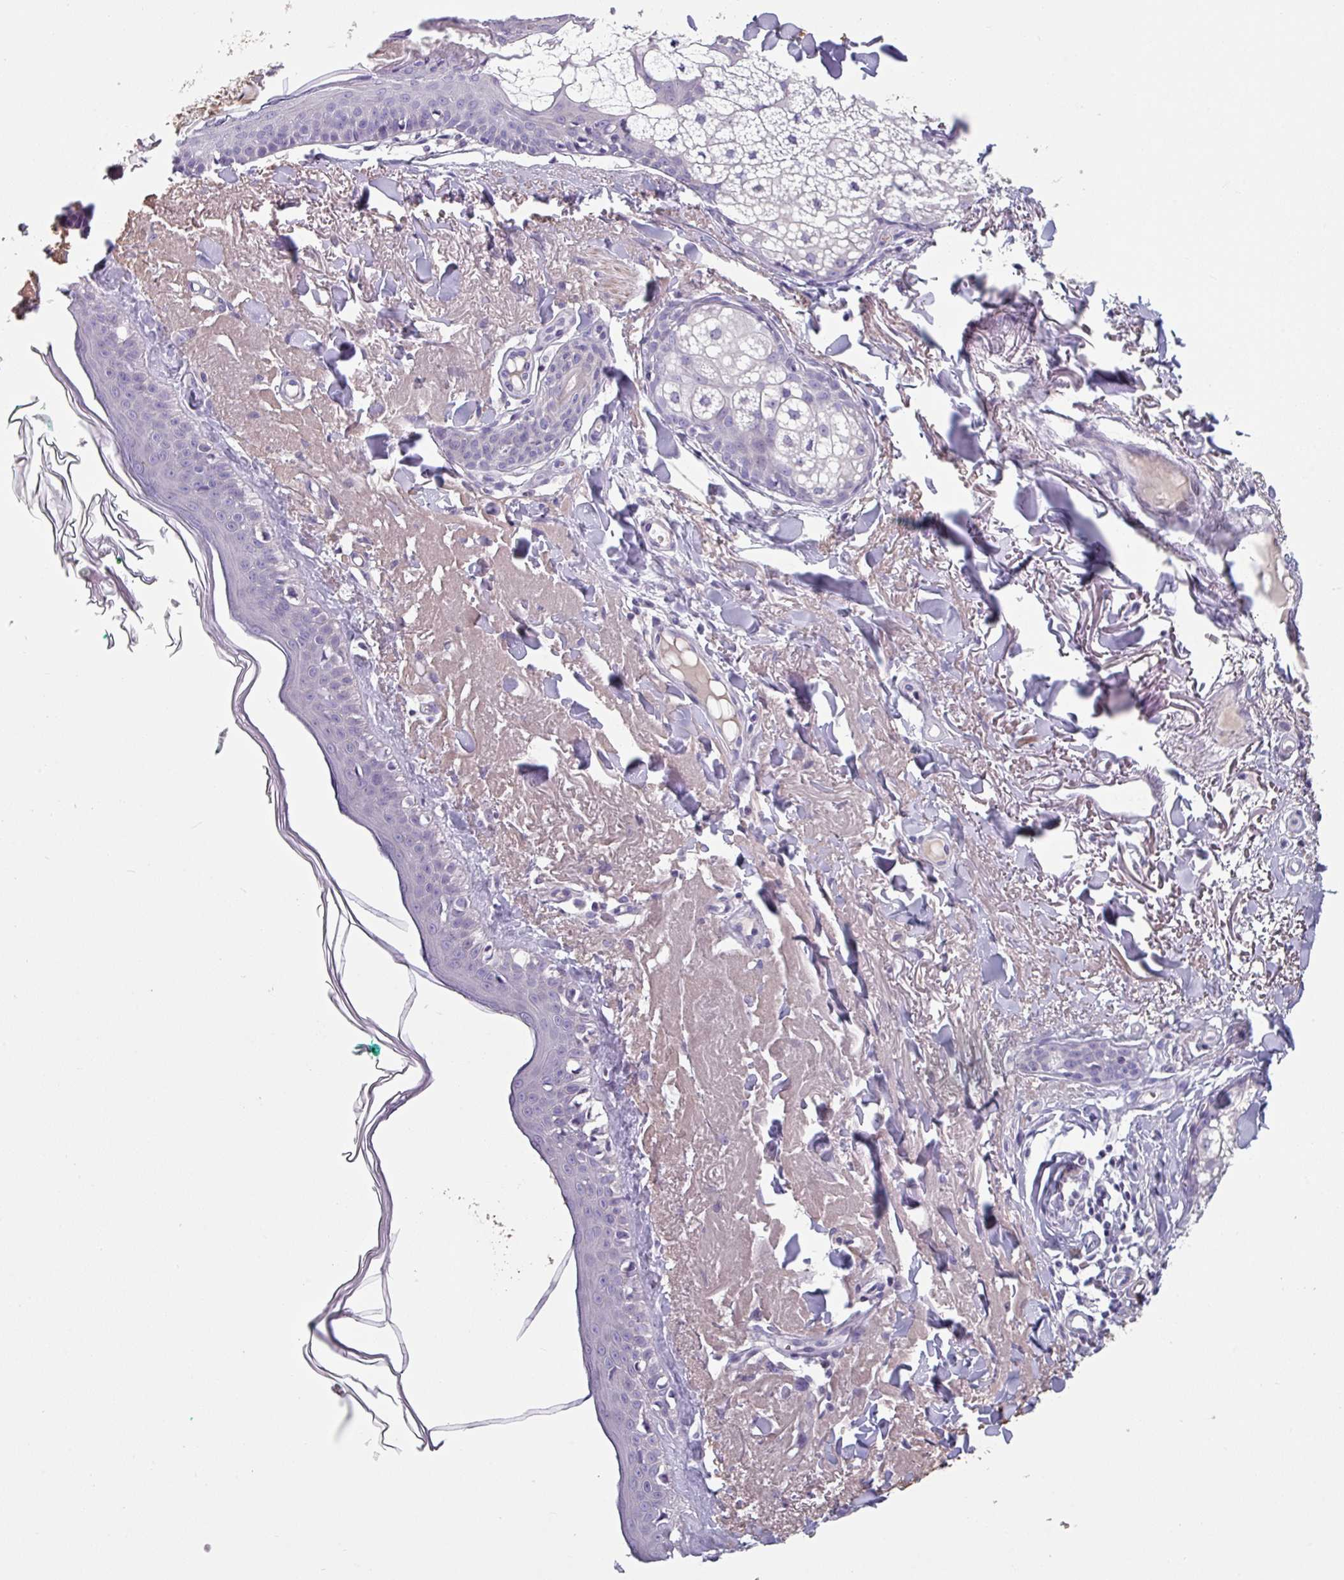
{"staining": {"intensity": "negative", "quantity": "none", "location": "none"}, "tissue": "skin", "cell_type": "Fibroblasts", "image_type": "normal", "snomed": [{"axis": "morphology", "description": "Normal tissue, NOS"}, {"axis": "morphology", "description": "Malignant melanoma, NOS"}, {"axis": "topography", "description": "Skin"}], "caption": "The immunohistochemistry (IHC) photomicrograph has no significant staining in fibroblasts of skin. Brightfield microscopy of immunohistochemistry (IHC) stained with DAB (brown) and hematoxylin (blue), captured at high magnification.", "gene": "TMEM132A", "patient": {"sex": "male", "age": 80}}